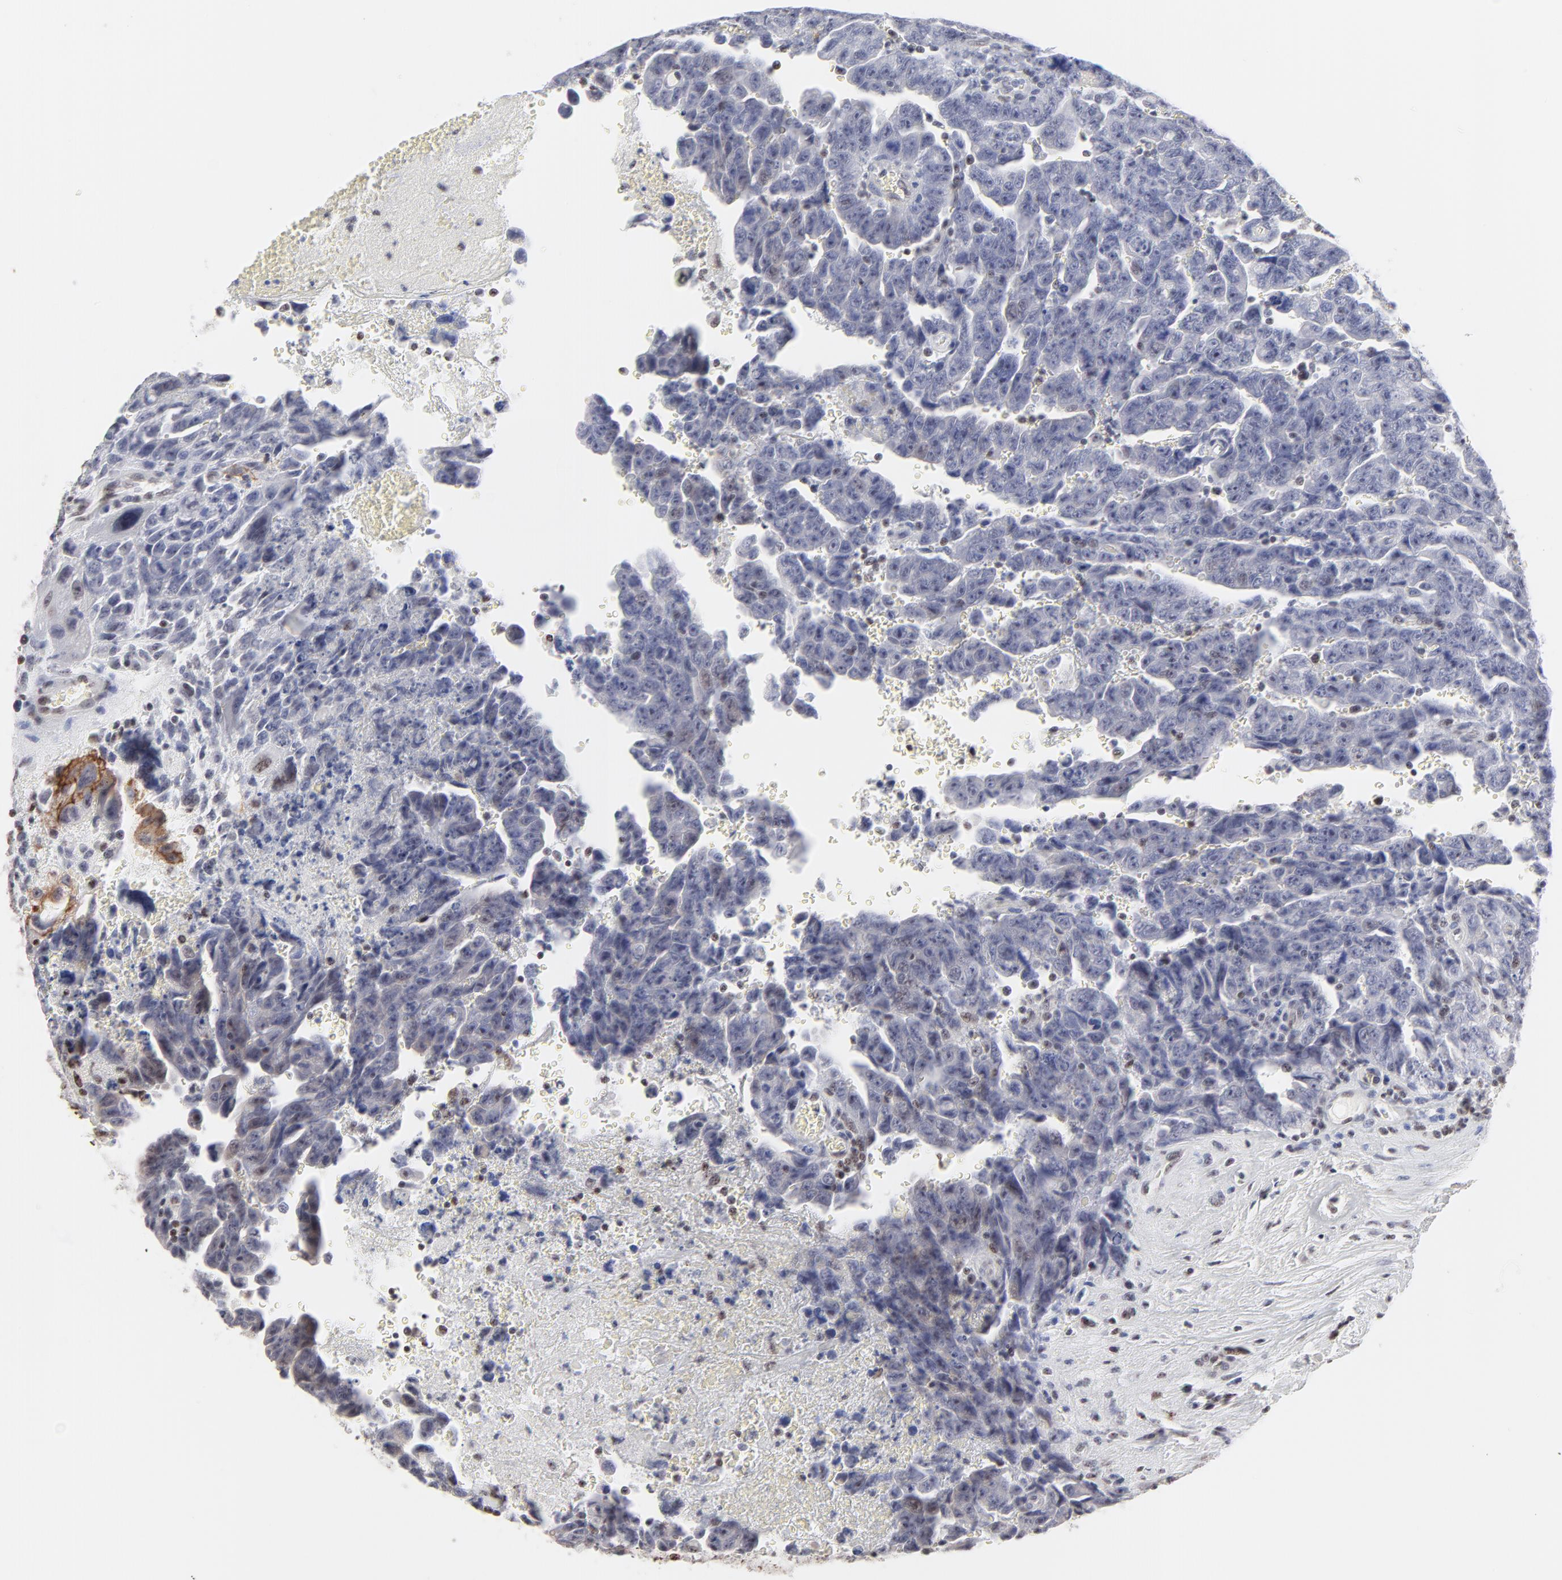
{"staining": {"intensity": "moderate", "quantity": "<25%", "location": "cytoplasmic/membranous"}, "tissue": "testis cancer", "cell_type": "Tumor cells", "image_type": "cancer", "snomed": [{"axis": "morphology", "description": "Carcinoma, Embryonal, NOS"}, {"axis": "topography", "description": "Testis"}], "caption": "Testis cancer (embryonal carcinoma) tissue reveals moderate cytoplasmic/membranous staining in about <25% of tumor cells, visualized by immunohistochemistry.", "gene": "NFIL3", "patient": {"sex": "male", "age": 28}}